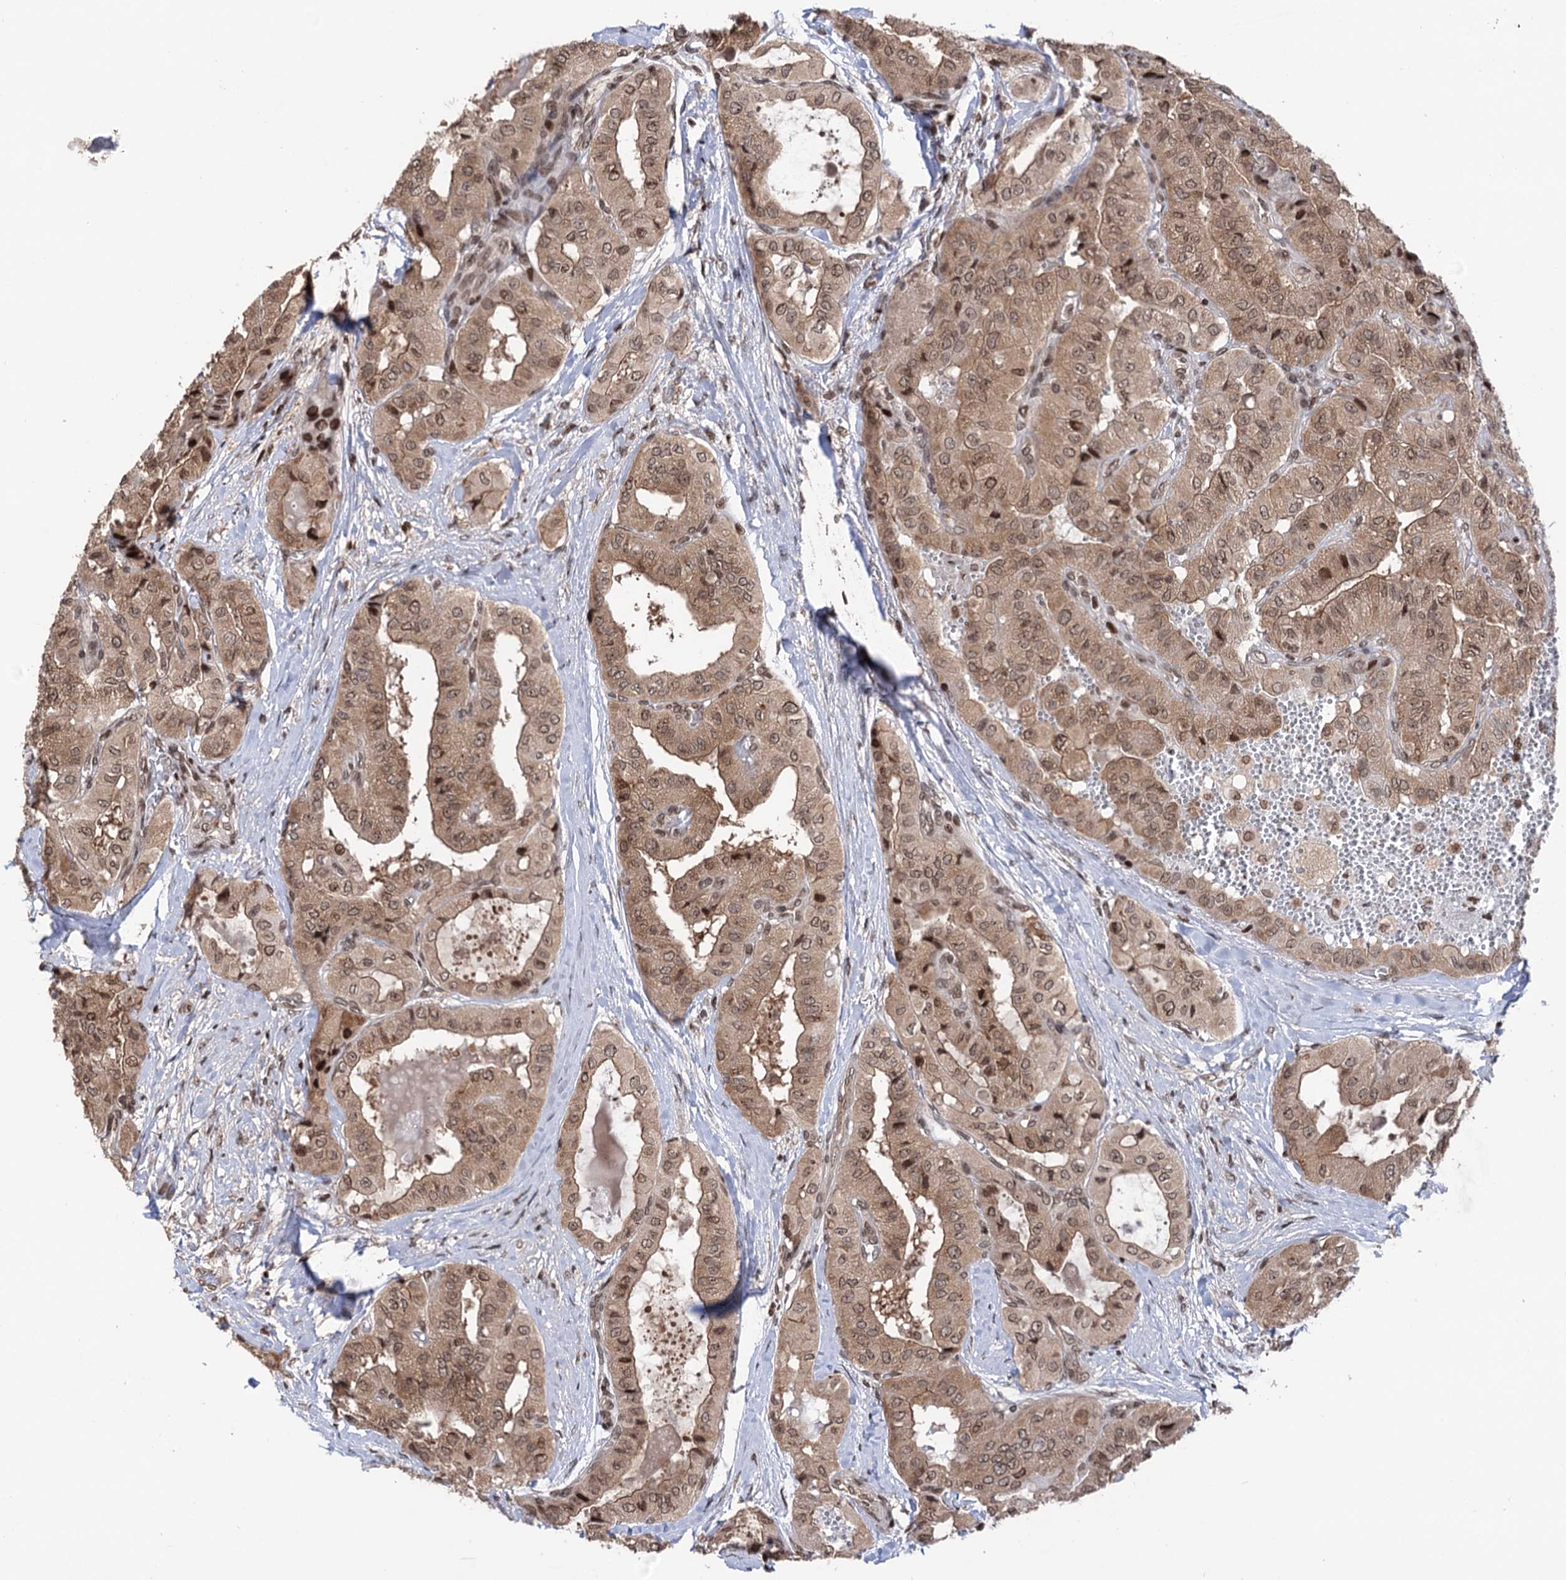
{"staining": {"intensity": "moderate", "quantity": ">75%", "location": "cytoplasmic/membranous,nuclear"}, "tissue": "thyroid cancer", "cell_type": "Tumor cells", "image_type": "cancer", "snomed": [{"axis": "morphology", "description": "Papillary adenocarcinoma, NOS"}, {"axis": "topography", "description": "Thyroid gland"}], "caption": "This micrograph reveals immunohistochemistry (IHC) staining of human thyroid papillary adenocarcinoma, with medium moderate cytoplasmic/membranous and nuclear positivity in approximately >75% of tumor cells.", "gene": "CCDC77", "patient": {"sex": "female", "age": 59}}